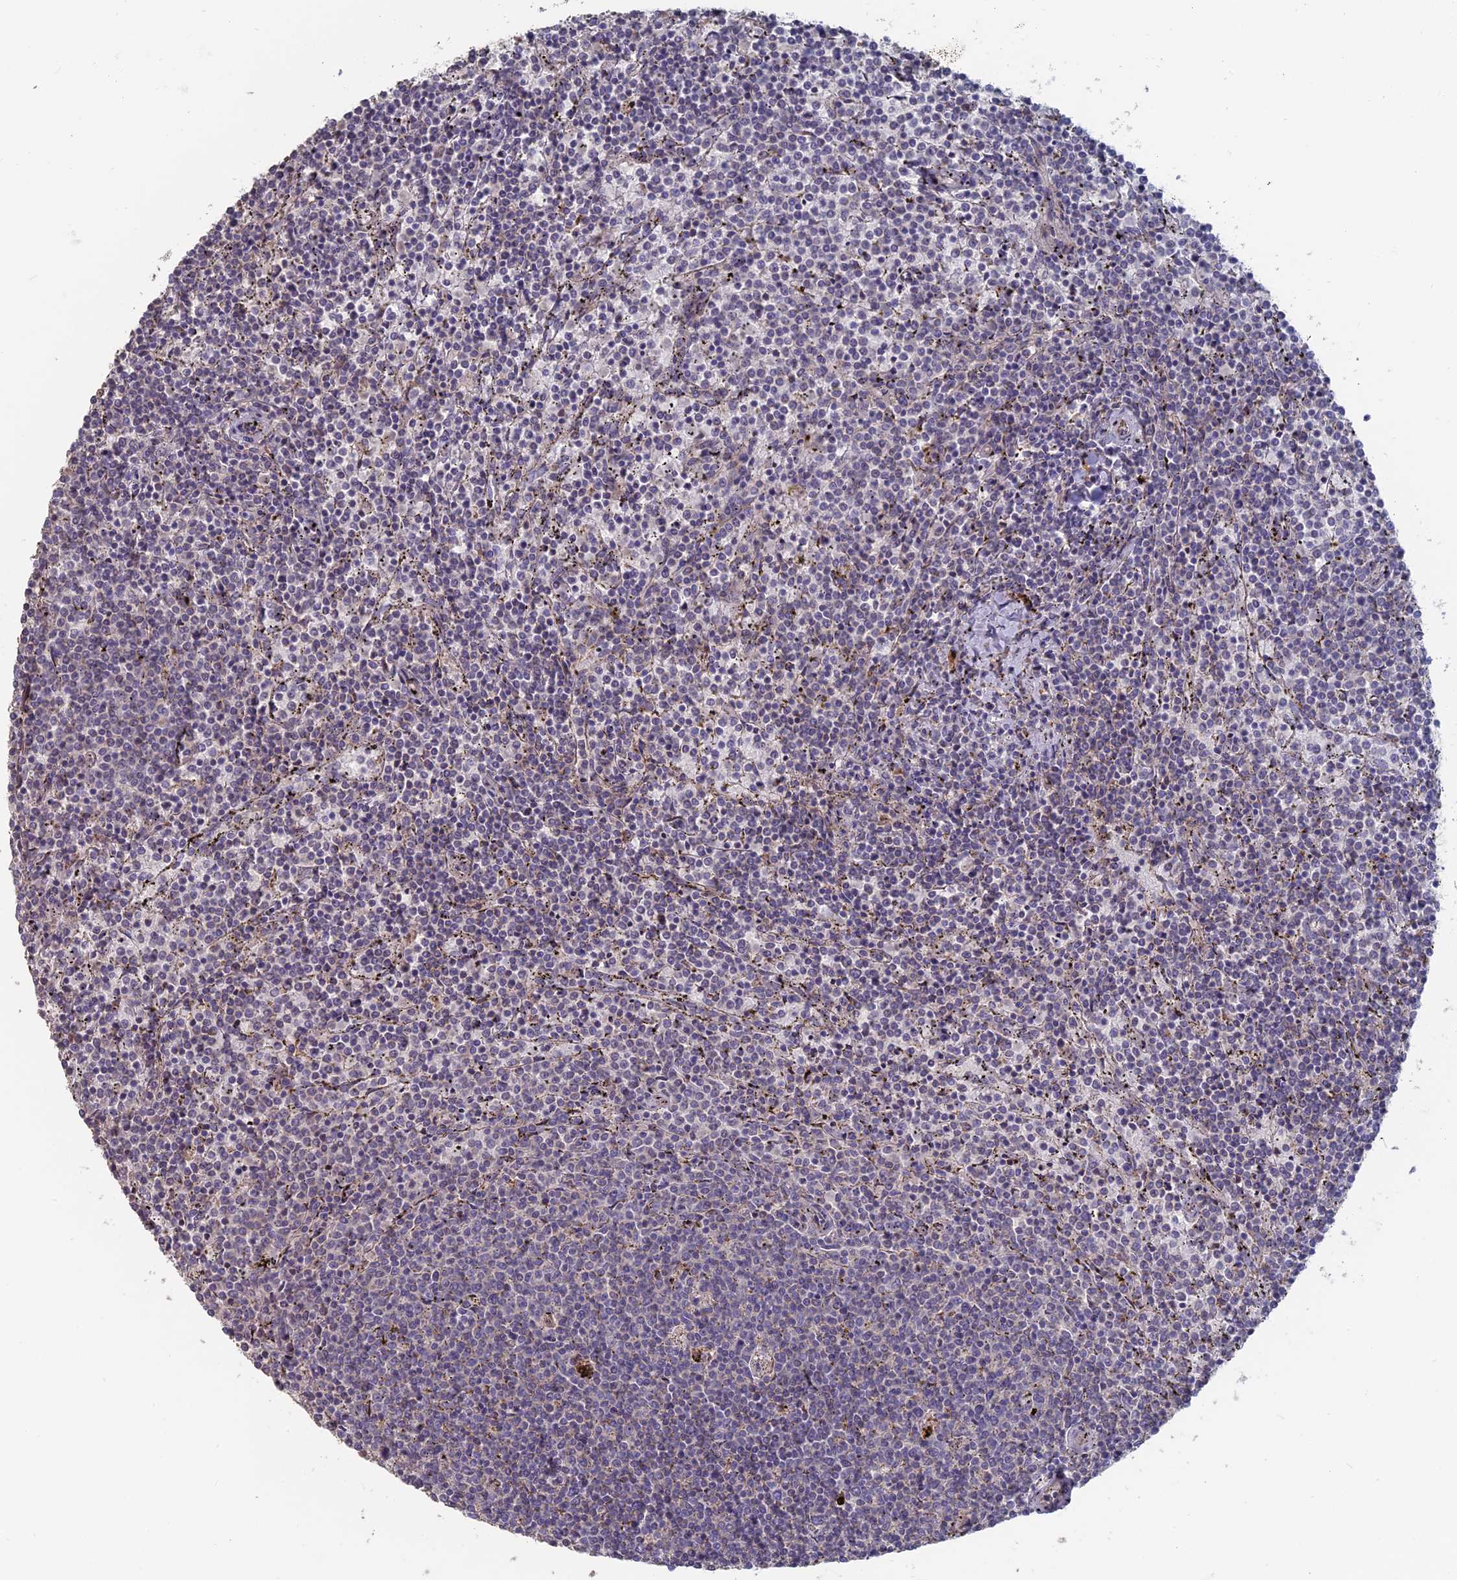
{"staining": {"intensity": "negative", "quantity": "none", "location": "none"}, "tissue": "lymphoma", "cell_type": "Tumor cells", "image_type": "cancer", "snomed": [{"axis": "morphology", "description": "Malignant lymphoma, non-Hodgkin's type, Low grade"}, {"axis": "topography", "description": "Spleen"}], "caption": "Photomicrograph shows no significant protein staining in tumor cells of low-grade malignant lymphoma, non-Hodgkin's type. (DAB (3,3'-diaminobenzidine) IHC, high magnification).", "gene": "TBC1D30", "patient": {"sex": "female", "age": 50}}